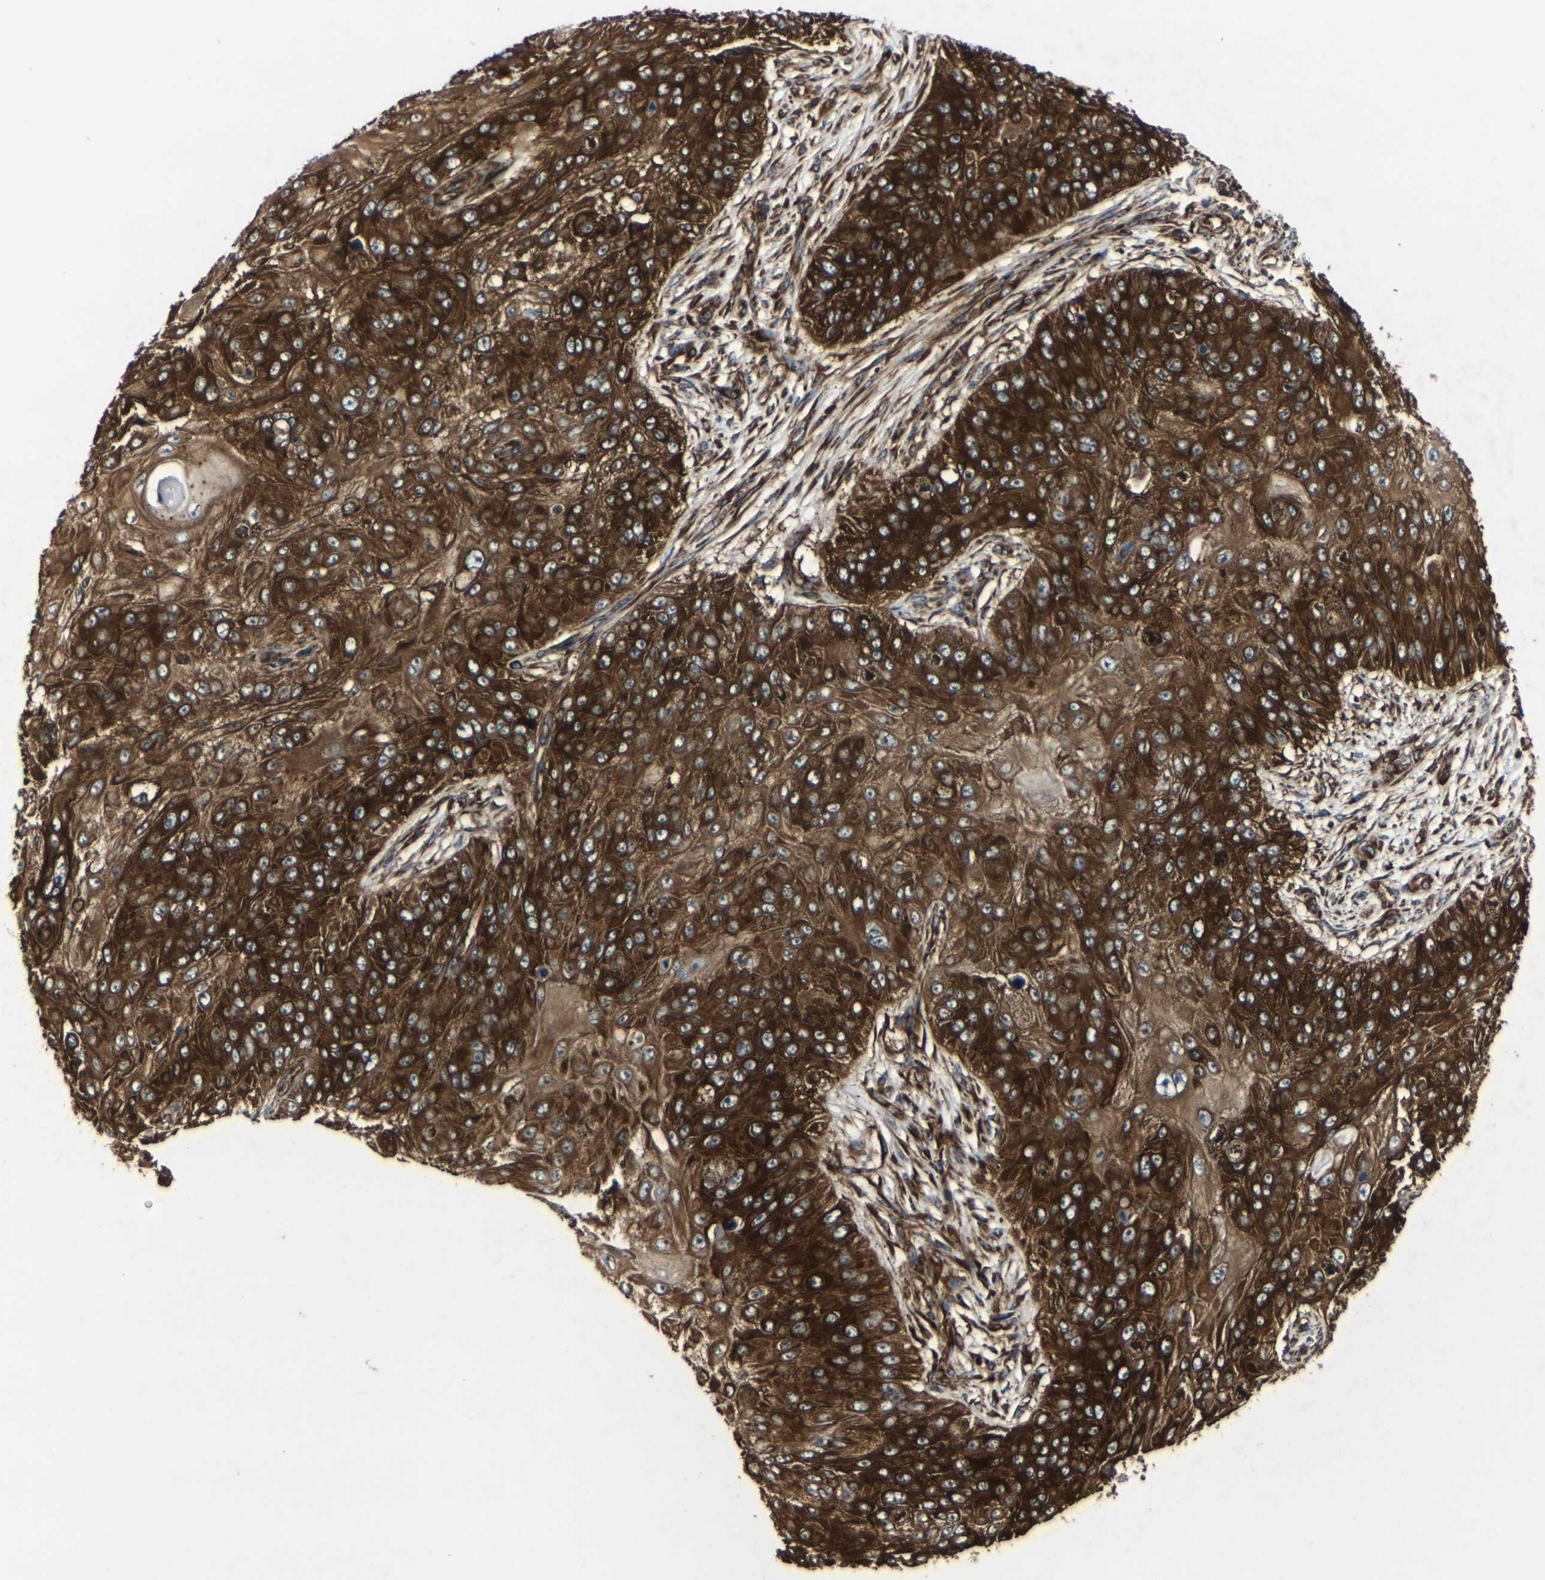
{"staining": {"intensity": "strong", "quantity": ">75%", "location": "cytoplasmic/membranous"}, "tissue": "skin cancer", "cell_type": "Tumor cells", "image_type": "cancer", "snomed": [{"axis": "morphology", "description": "Squamous cell carcinoma, NOS"}, {"axis": "topography", "description": "Skin"}], "caption": "Skin cancer stained with a protein marker exhibits strong staining in tumor cells.", "gene": "MARCHF2", "patient": {"sex": "female", "age": 80}}